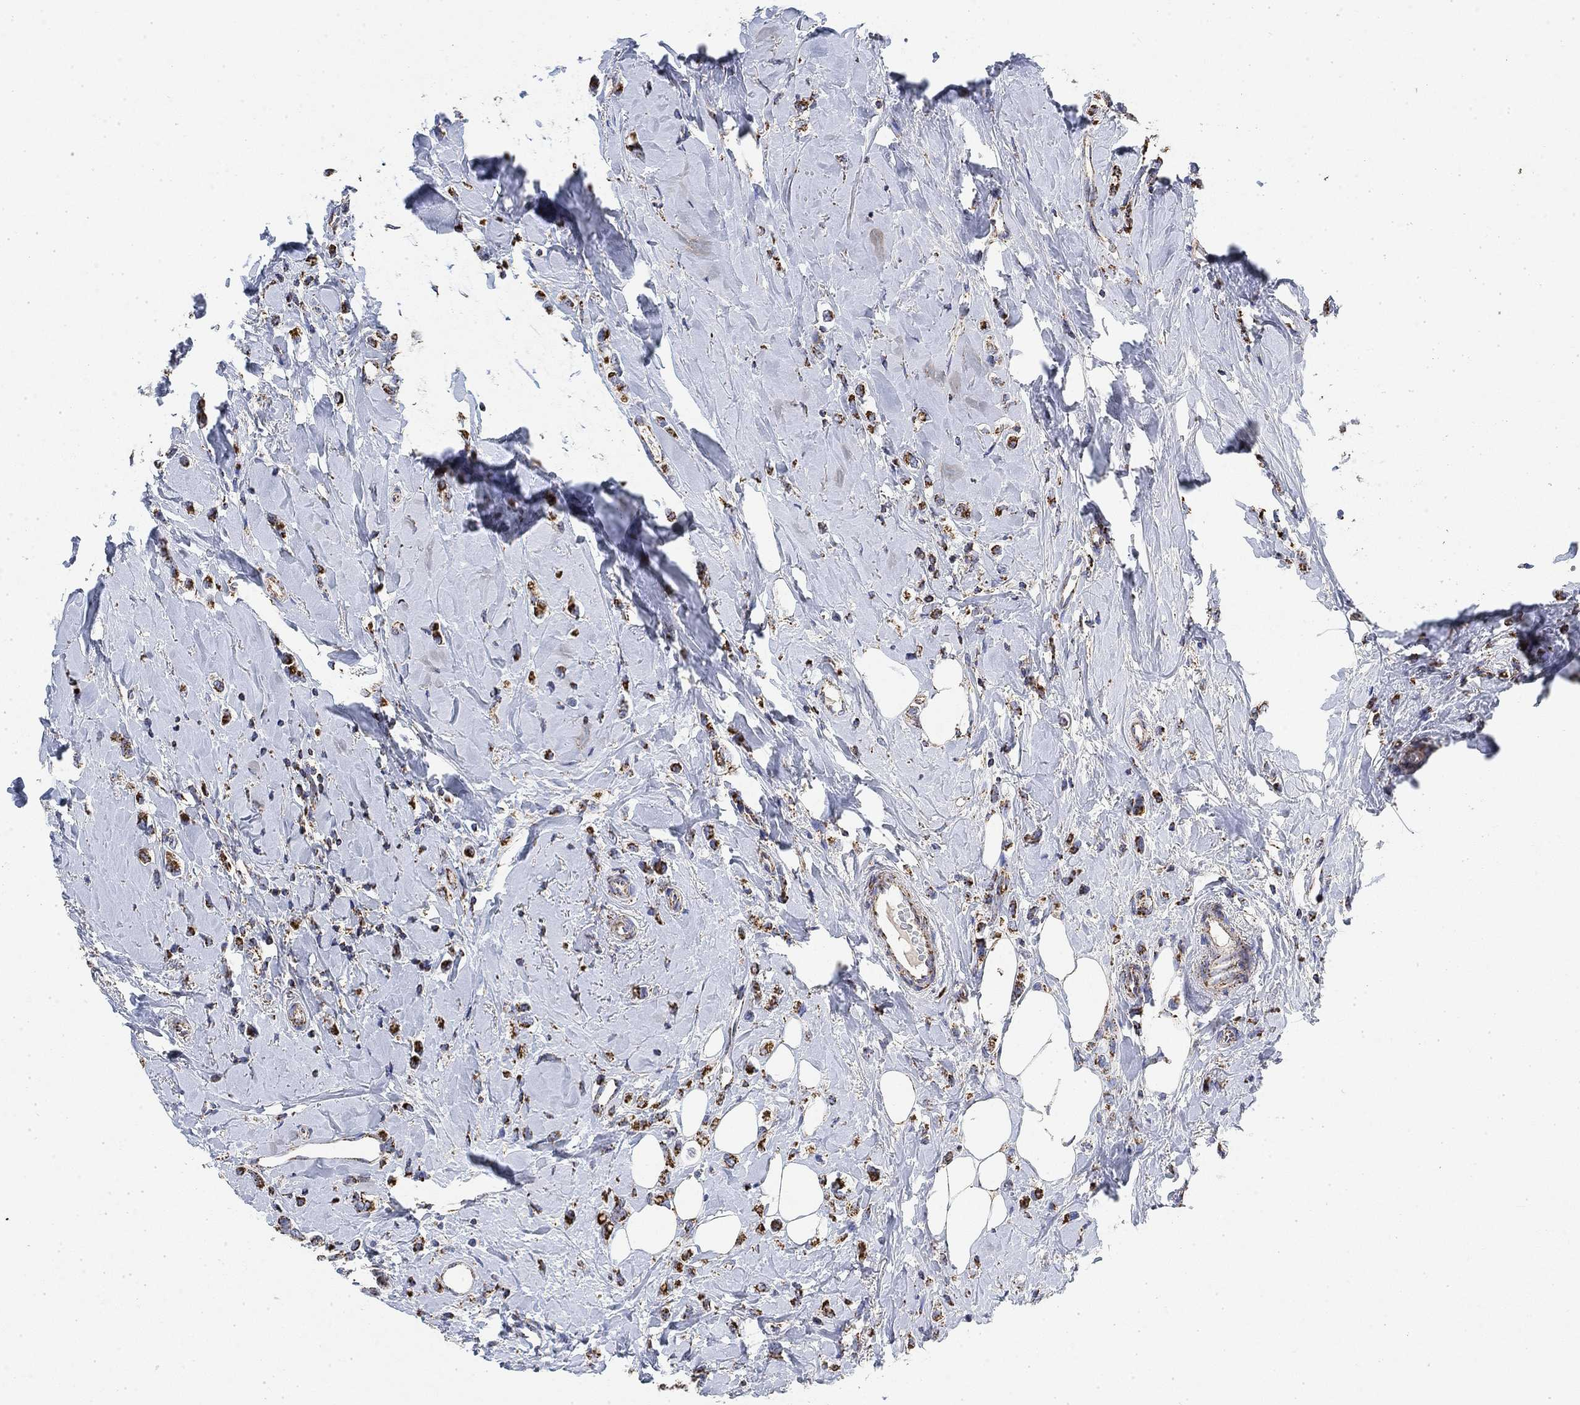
{"staining": {"intensity": "strong", "quantity": "25%-75%", "location": "cytoplasmic/membranous"}, "tissue": "breast cancer", "cell_type": "Tumor cells", "image_type": "cancer", "snomed": [{"axis": "morphology", "description": "Lobular carcinoma"}, {"axis": "topography", "description": "Breast"}], "caption": "Human breast cancer (lobular carcinoma) stained with a brown dye demonstrates strong cytoplasmic/membranous positive expression in about 25%-75% of tumor cells.", "gene": "NDUFS3", "patient": {"sex": "female", "age": 66}}